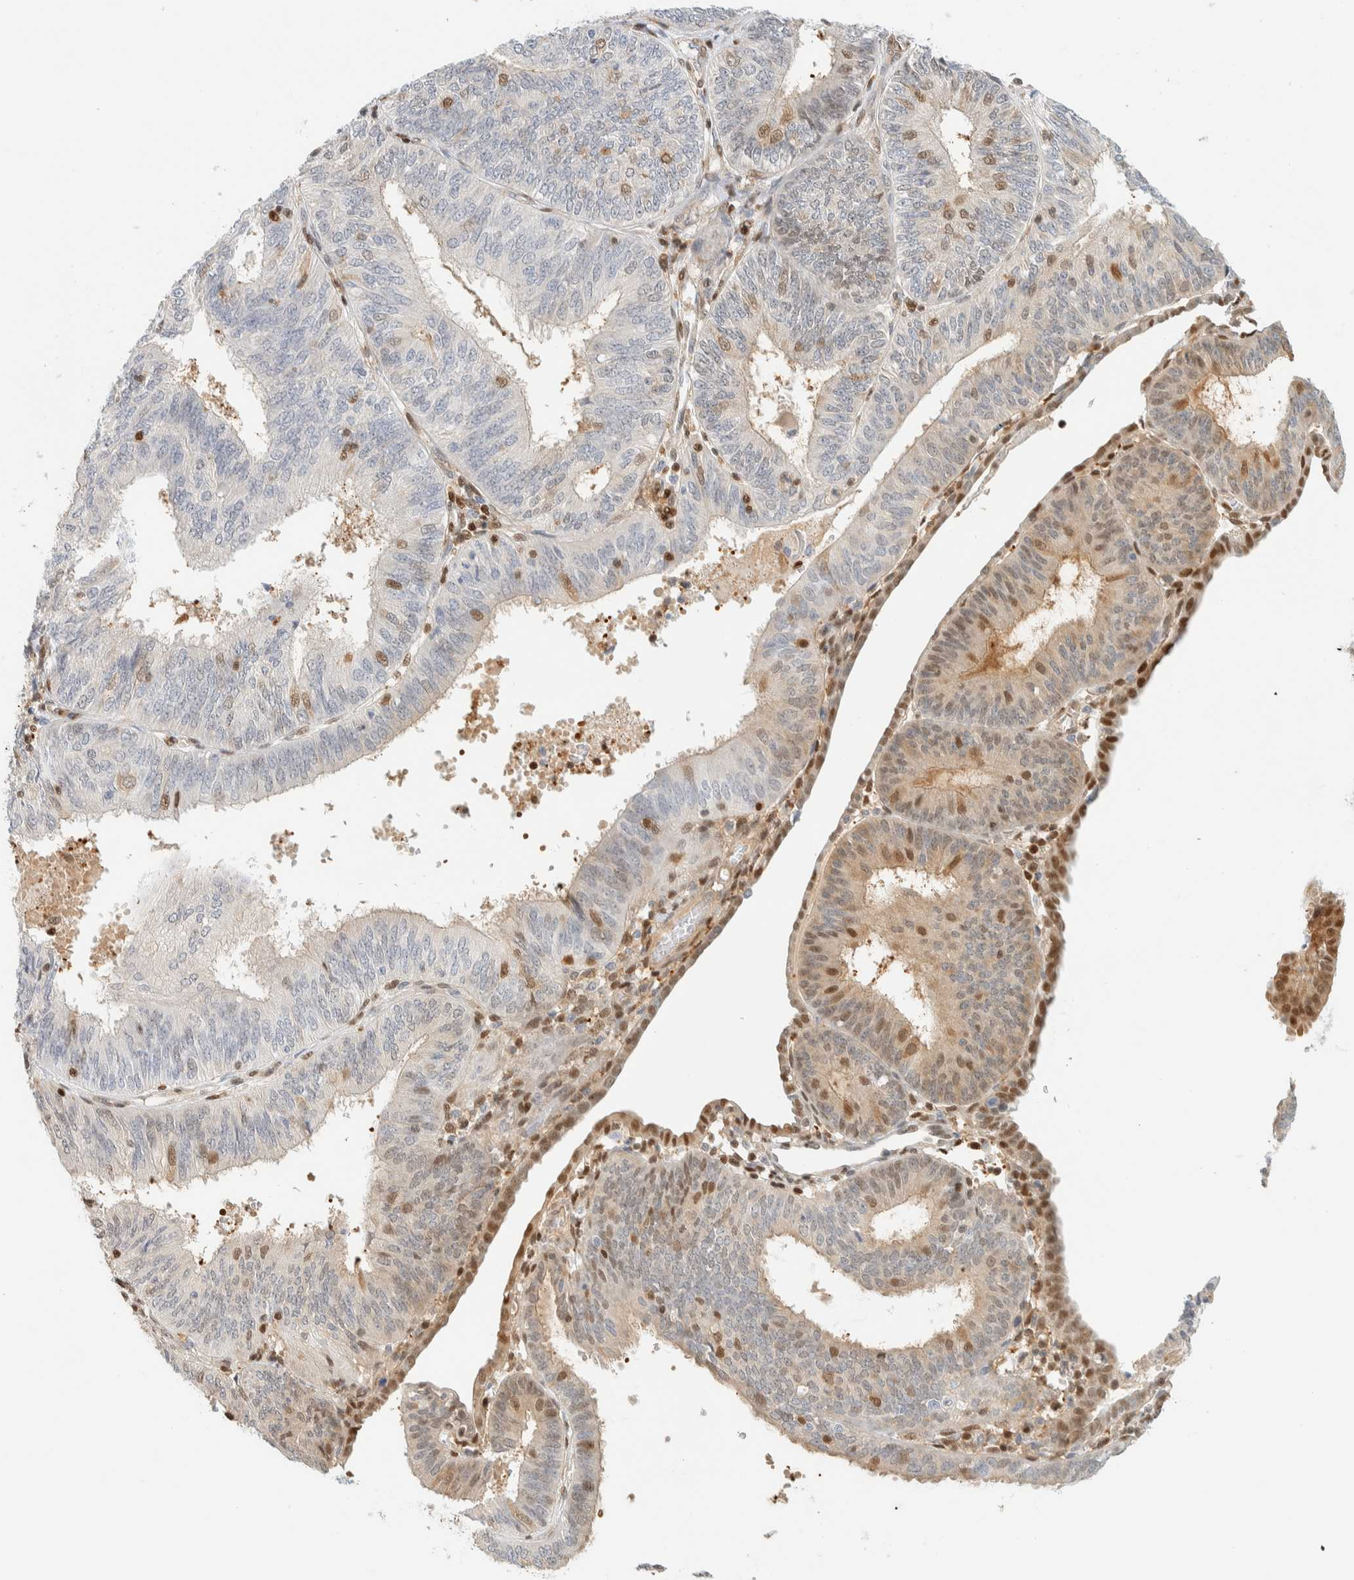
{"staining": {"intensity": "moderate", "quantity": "25%-75%", "location": "nuclear"}, "tissue": "endometrial cancer", "cell_type": "Tumor cells", "image_type": "cancer", "snomed": [{"axis": "morphology", "description": "Adenocarcinoma, NOS"}, {"axis": "topography", "description": "Endometrium"}], "caption": "This micrograph shows endometrial cancer stained with immunohistochemistry (IHC) to label a protein in brown. The nuclear of tumor cells show moderate positivity for the protein. Nuclei are counter-stained blue.", "gene": "ZBTB37", "patient": {"sex": "female", "age": 58}}